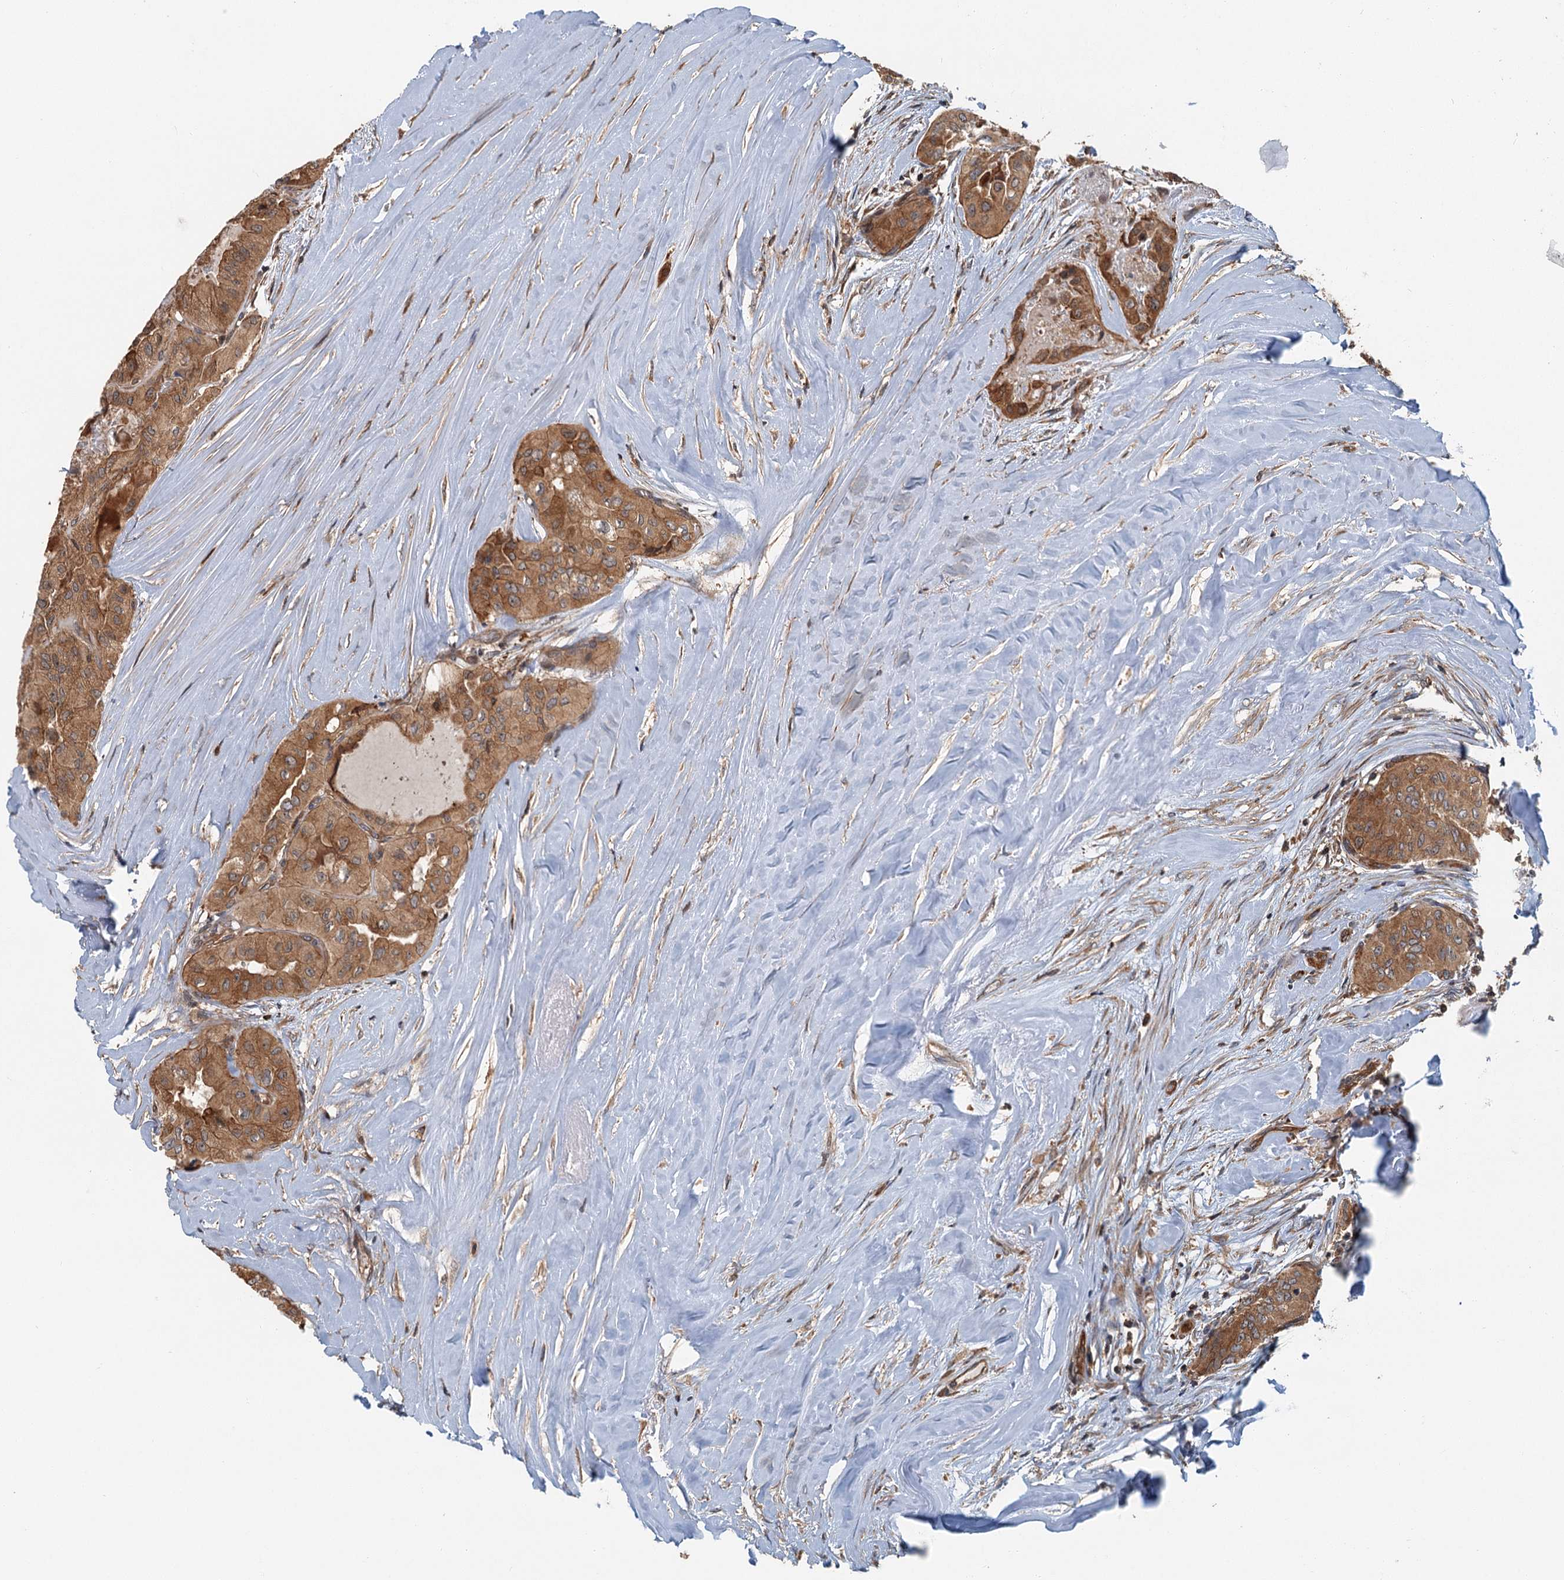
{"staining": {"intensity": "moderate", "quantity": ">75%", "location": "cytoplasmic/membranous"}, "tissue": "thyroid cancer", "cell_type": "Tumor cells", "image_type": "cancer", "snomed": [{"axis": "morphology", "description": "Papillary adenocarcinoma, NOS"}, {"axis": "topography", "description": "Thyroid gland"}], "caption": "A brown stain labels moderate cytoplasmic/membranous expression of a protein in papillary adenocarcinoma (thyroid) tumor cells.", "gene": "ZNF527", "patient": {"sex": "female", "age": 59}}